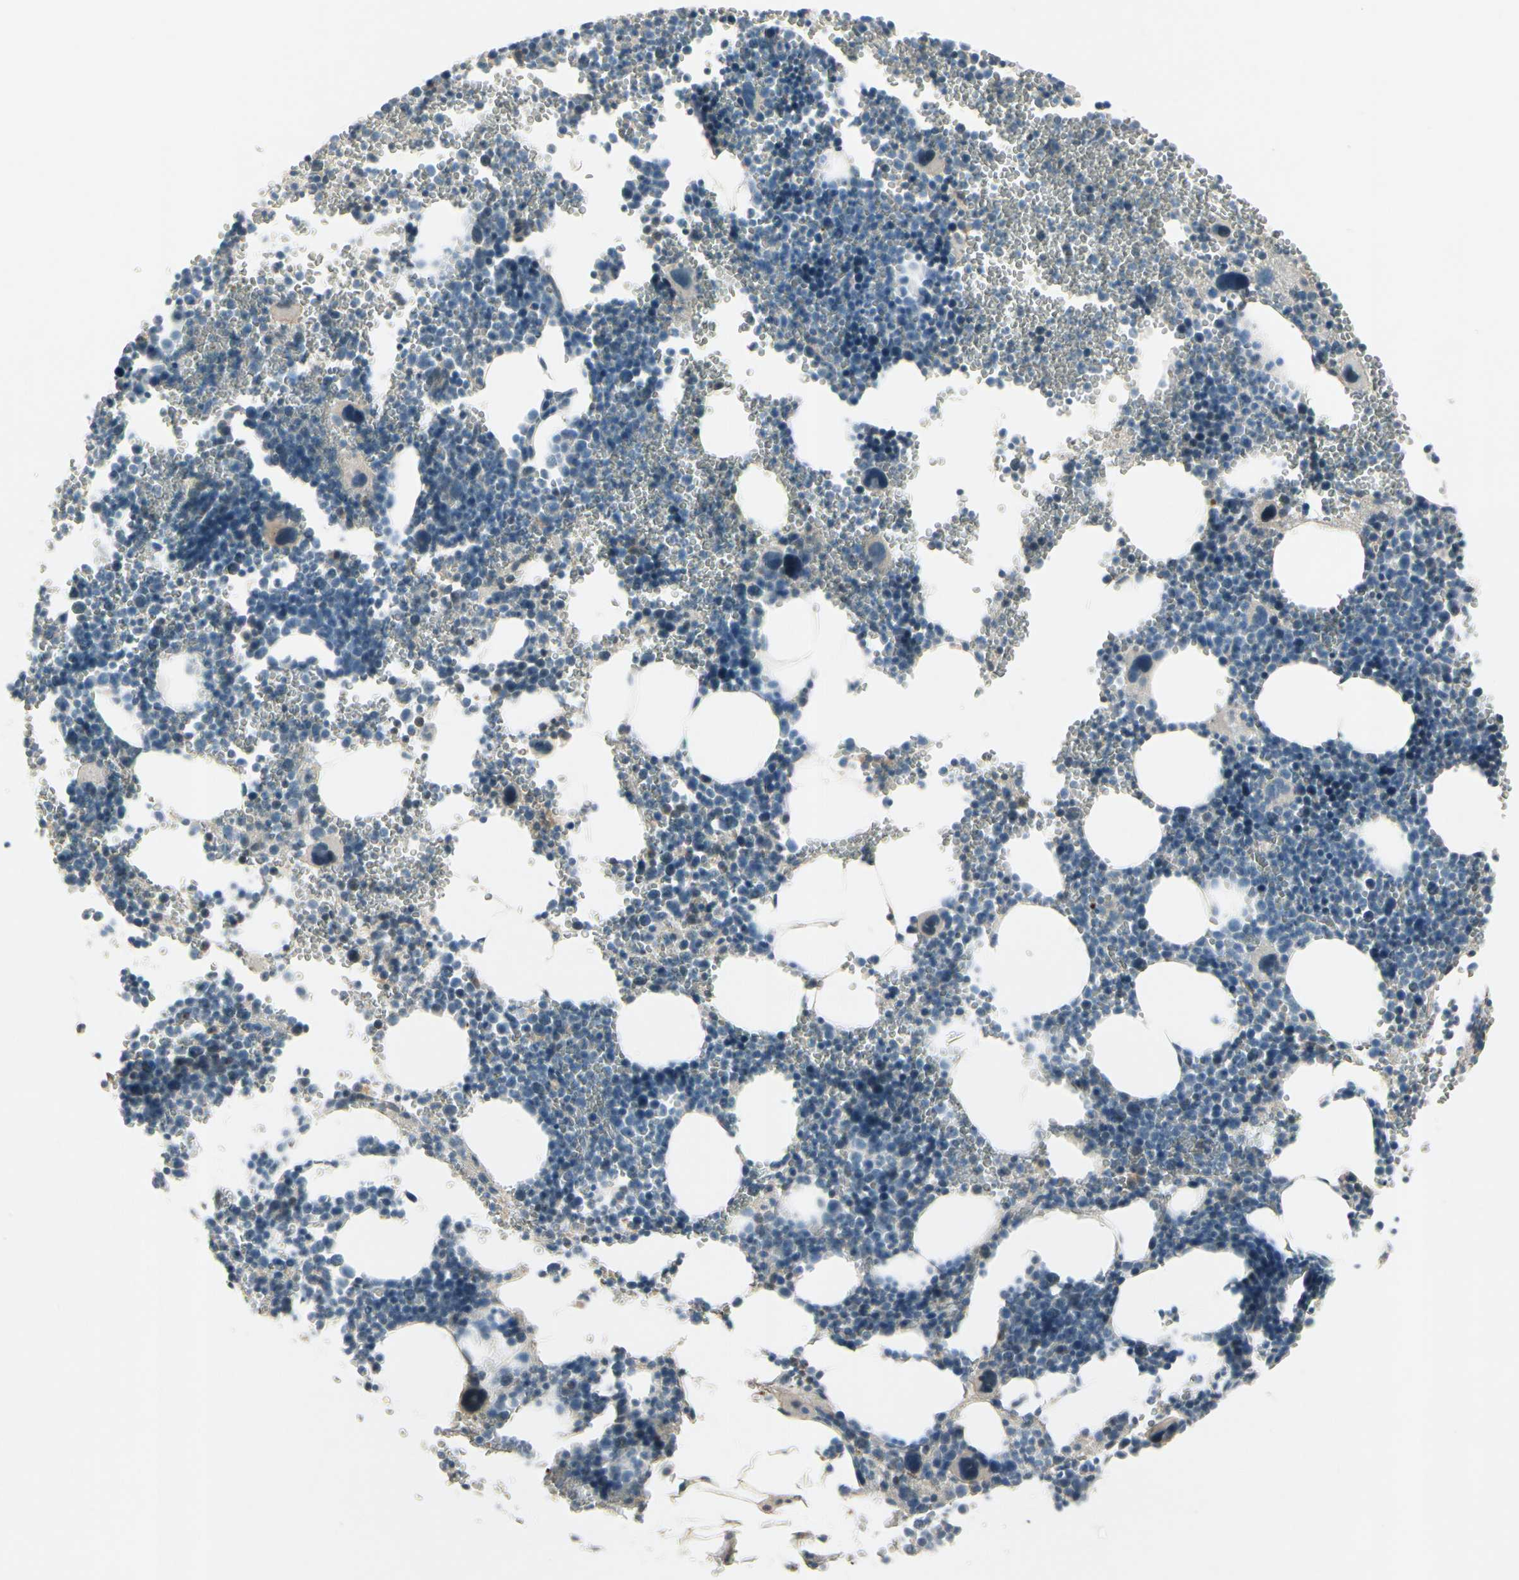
{"staining": {"intensity": "moderate", "quantity": "<25%", "location": "cytoplasmic/membranous"}, "tissue": "bone marrow", "cell_type": "Hematopoietic cells", "image_type": "normal", "snomed": [{"axis": "morphology", "description": "Normal tissue, NOS"}, {"axis": "topography", "description": "Bone marrow"}], "caption": "Immunohistochemical staining of unremarkable human bone marrow displays moderate cytoplasmic/membranous protein staining in about <25% of hematopoietic cells.", "gene": "PPP3CB", "patient": {"sex": "female", "age": 68}}